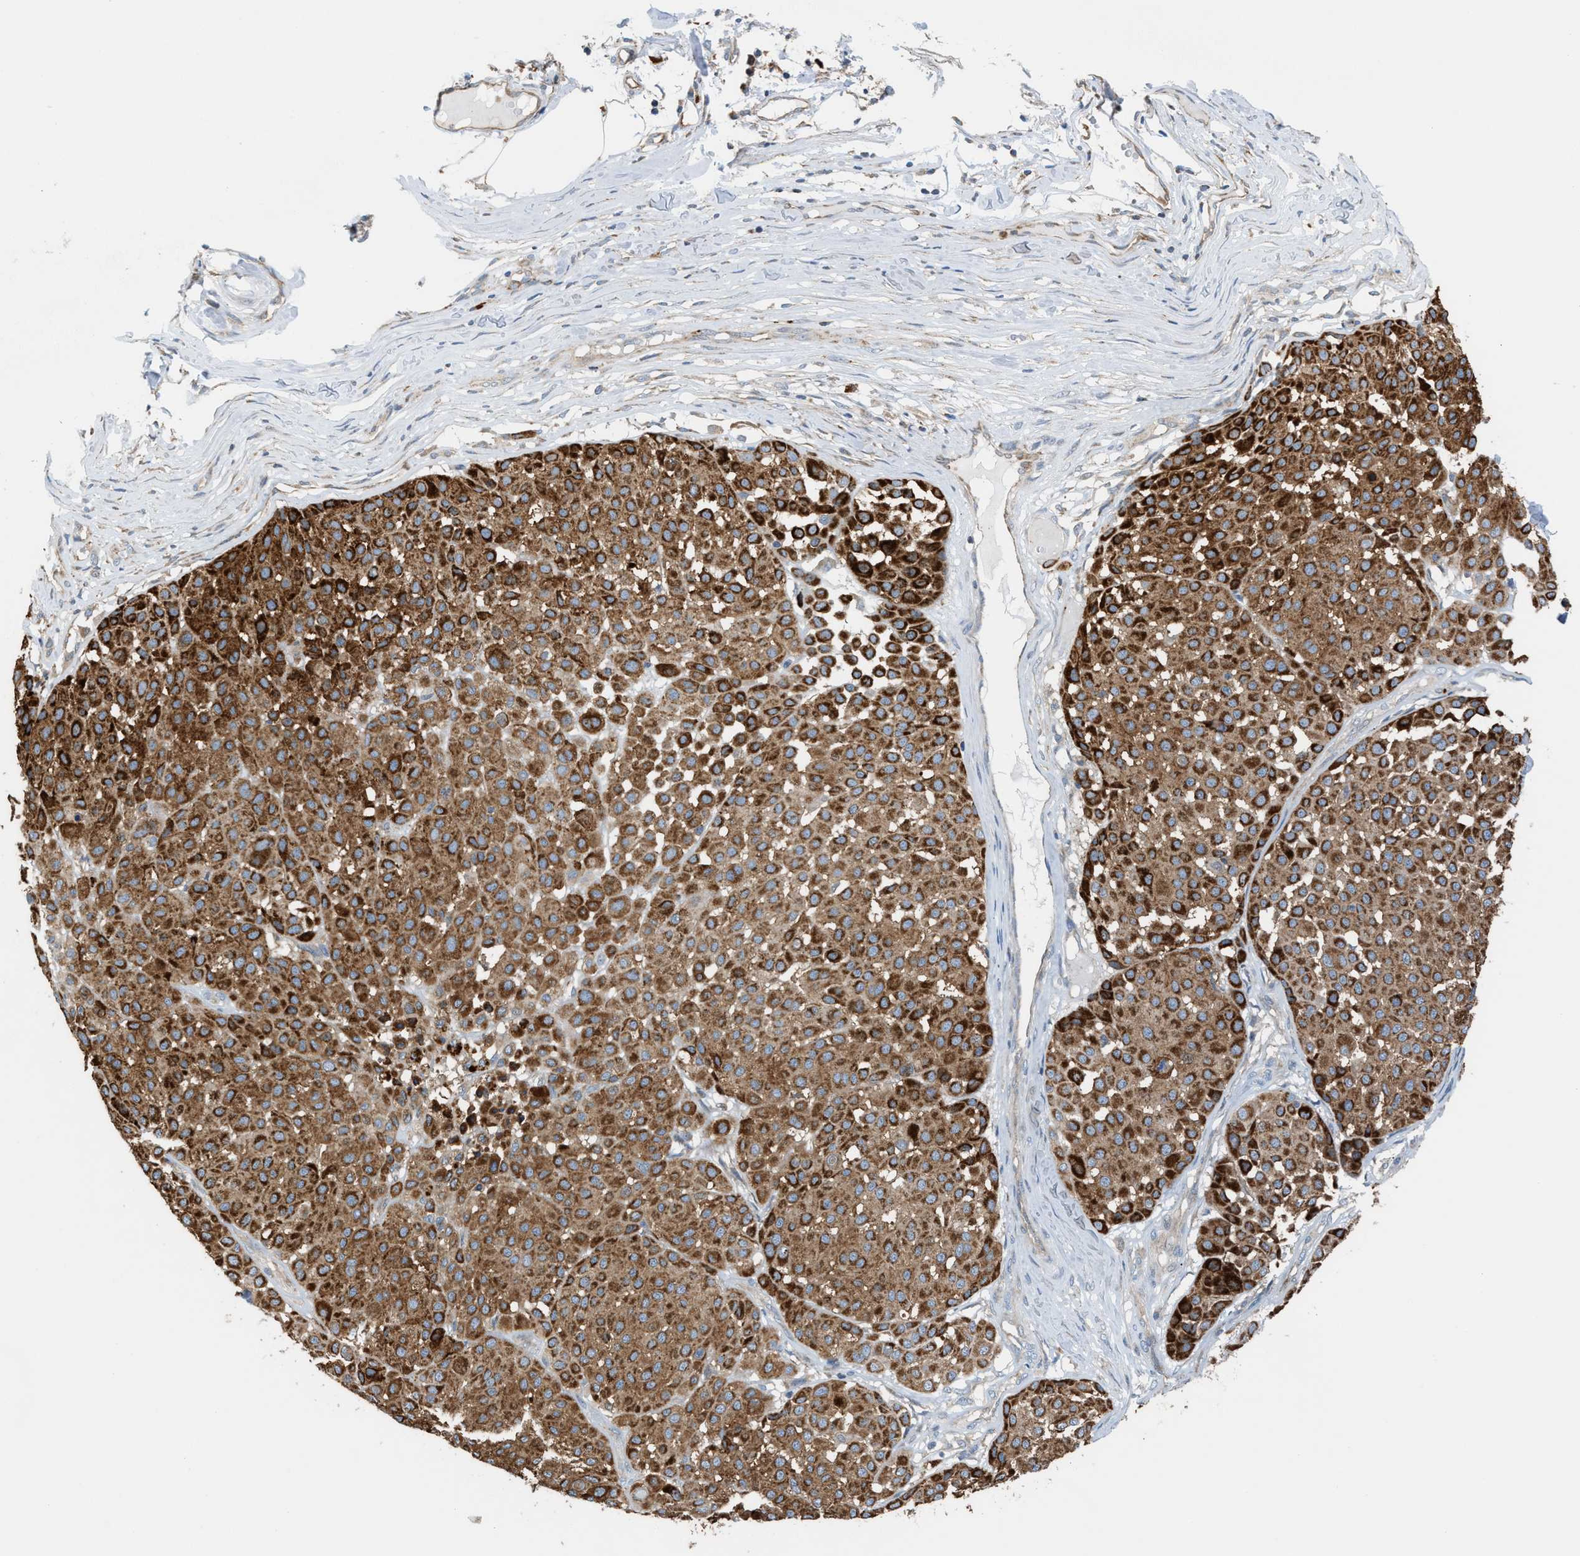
{"staining": {"intensity": "strong", "quantity": ">75%", "location": "cytoplasmic/membranous"}, "tissue": "melanoma", "cell_type": "Tumor cells", "image_type": "cancer", "snomed": [{"axis": "morphology", "description": "Malignant melanoma, Metastatic site"}, {"axis": "topography", "description": "Soft tissue"}], "caption": "Immunohistochemical staining of human melanoma exhibits high levels of strong cytoplasmic/membranous expression in about >75% of tumor cells. (DAB (3,3'-diaminobenzidine) = brown stain, brightfield microscopy at high magnification).", "gene": "PDCL", "patient": {"sex": "male", "age": 41}}